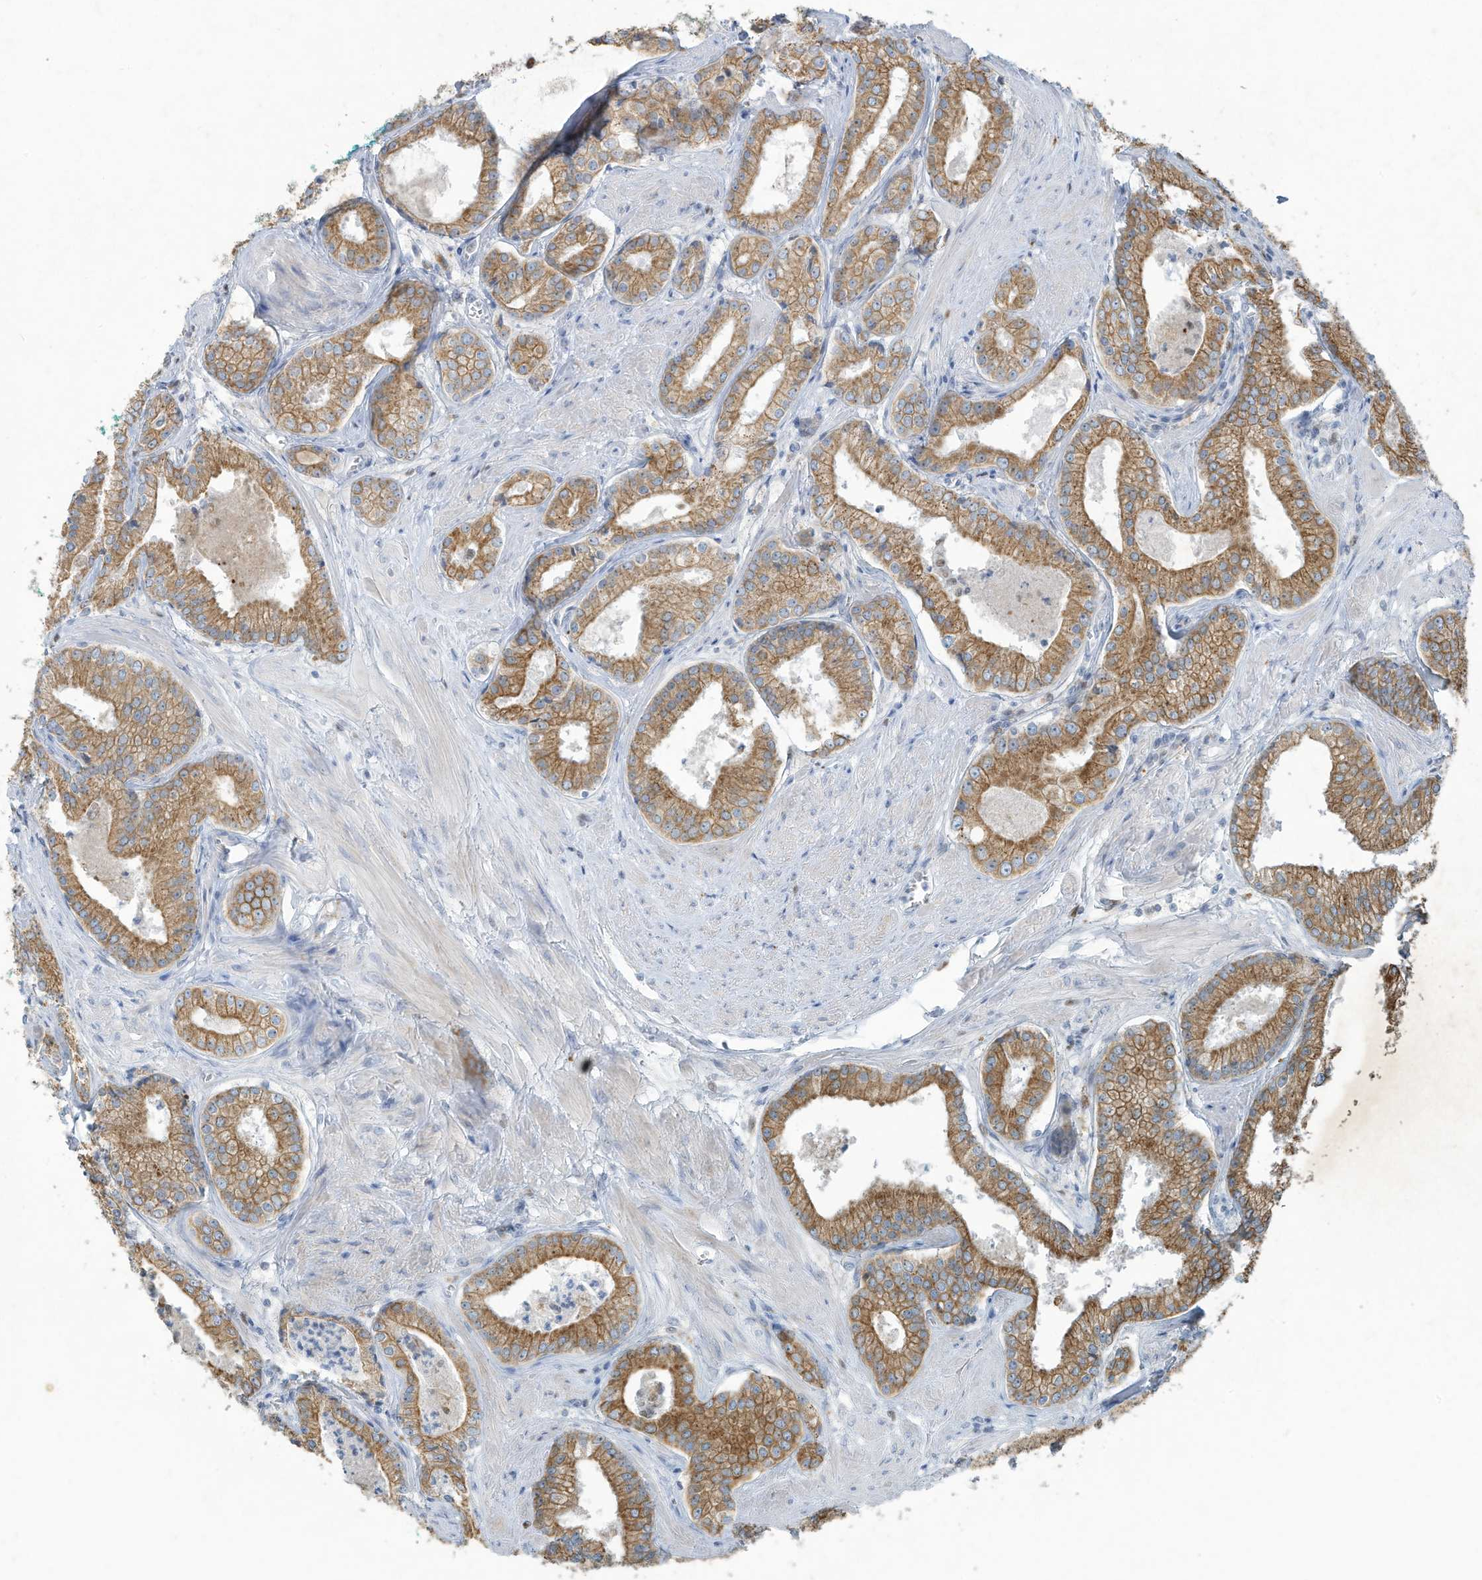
{"staining": {"intensity": "moderate", "quantity": ">75%", "location": "cytoplasmic/membranous"}, "tissue": "prostate cancer", "cell_type": "Tumor cells", "image_type": "cancer", "snomed": [{"axis": "morphology", "description": "Adenocarcinoma, Low grade"}, {"axis": "topography", "description": "Prostate"}], "caption": "An image of prostate low-grade adenocarcinoma stained for a protein exhibits moderate cytoplasmic/membranous brown staining in tumor cells.", "gene": "TUBE1", "patient": {"sex": "male", "age": 54}}